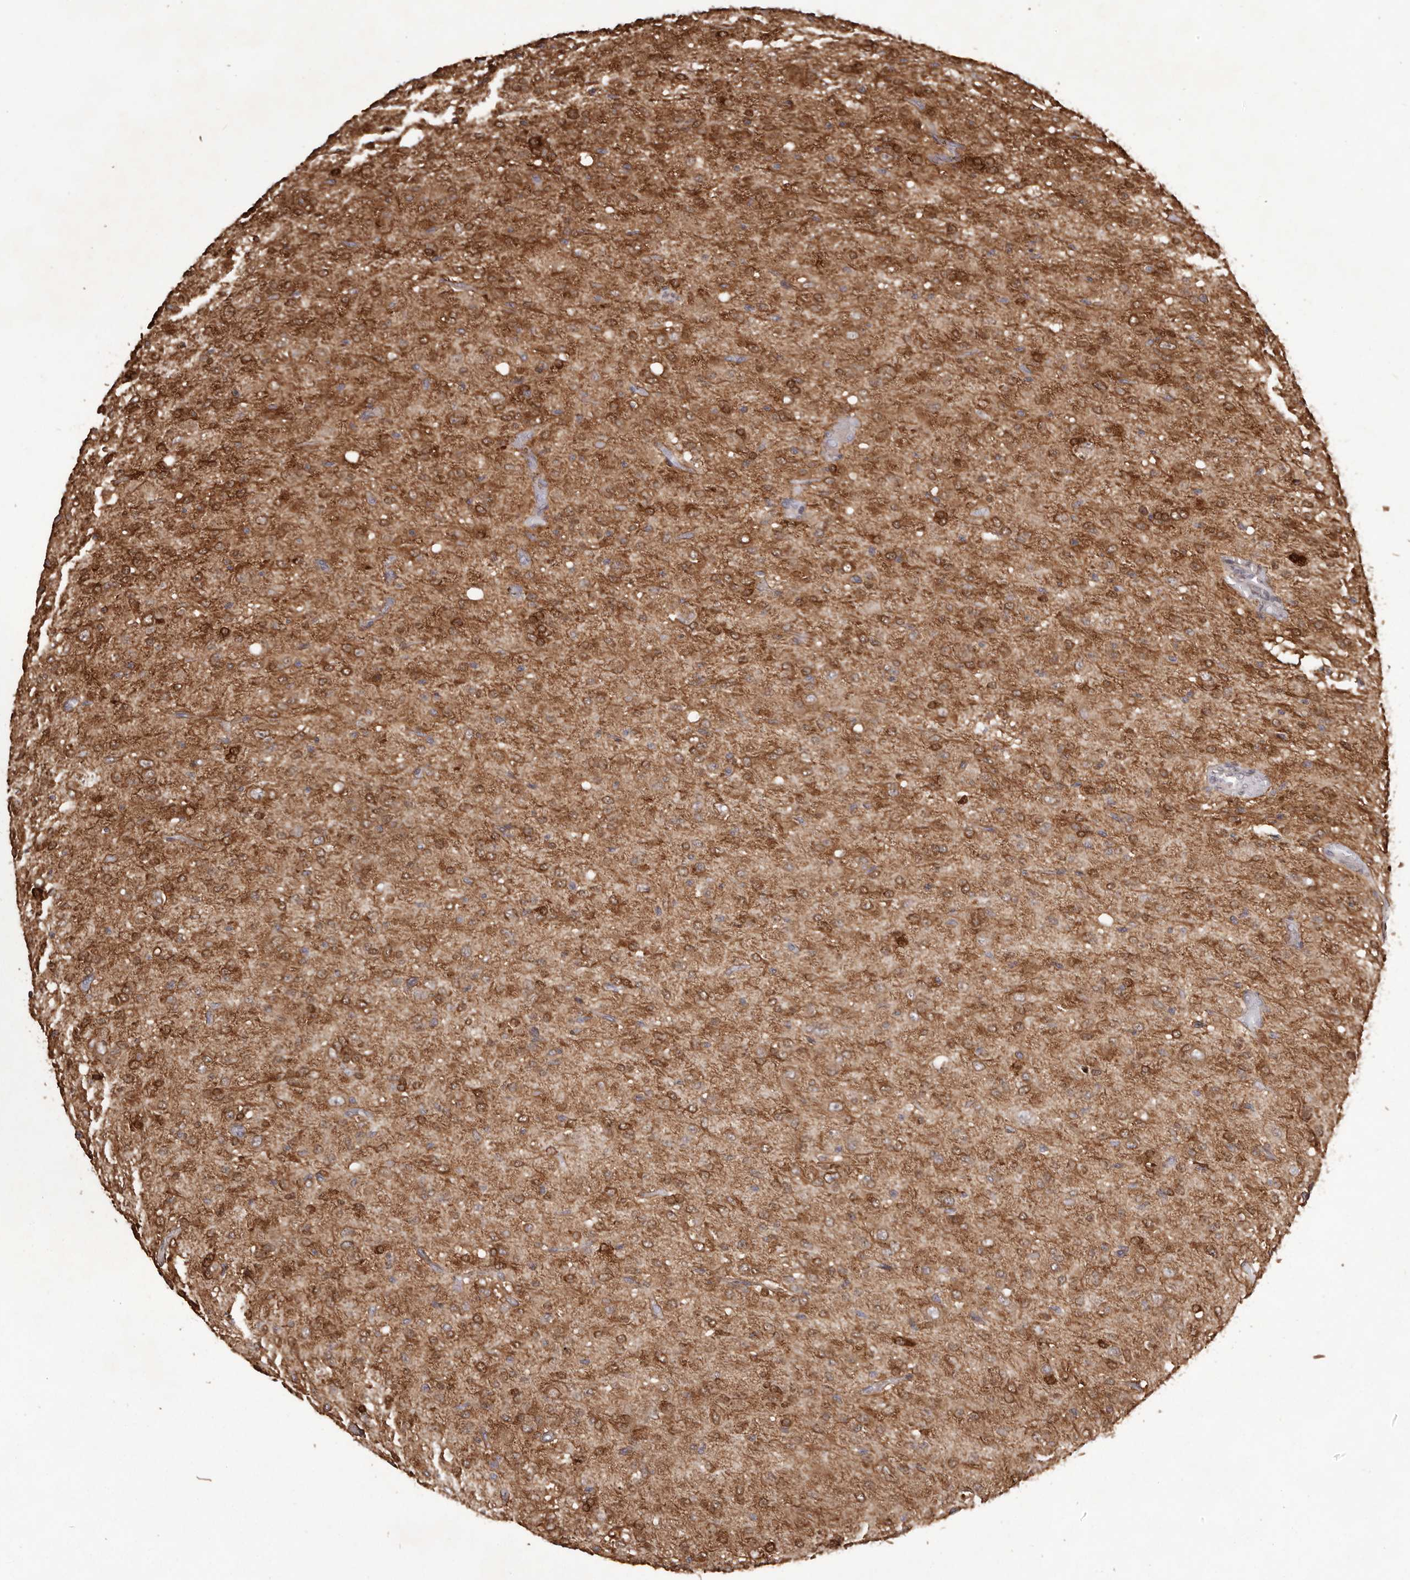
{"staining": {"intensity": "strong", "quantity": ">75%", "location": "cytoplasmic/membranous"}, "tissue": "glioma", "cell_type": "Tumor cells", "image_type": "cancer", "snomed": [{"axis": "morphology", "description": "Glioma, malignant, High grade"}, {"axis": "topography", "description": "Brain"}], "caption": "Strong cytoplasmic/membranous staining is identified in approximately >75% of tumor cells in malignant high-grade glioma.", "gene": "GFOD1", "patient": {"sex": "female", "age": 59}}